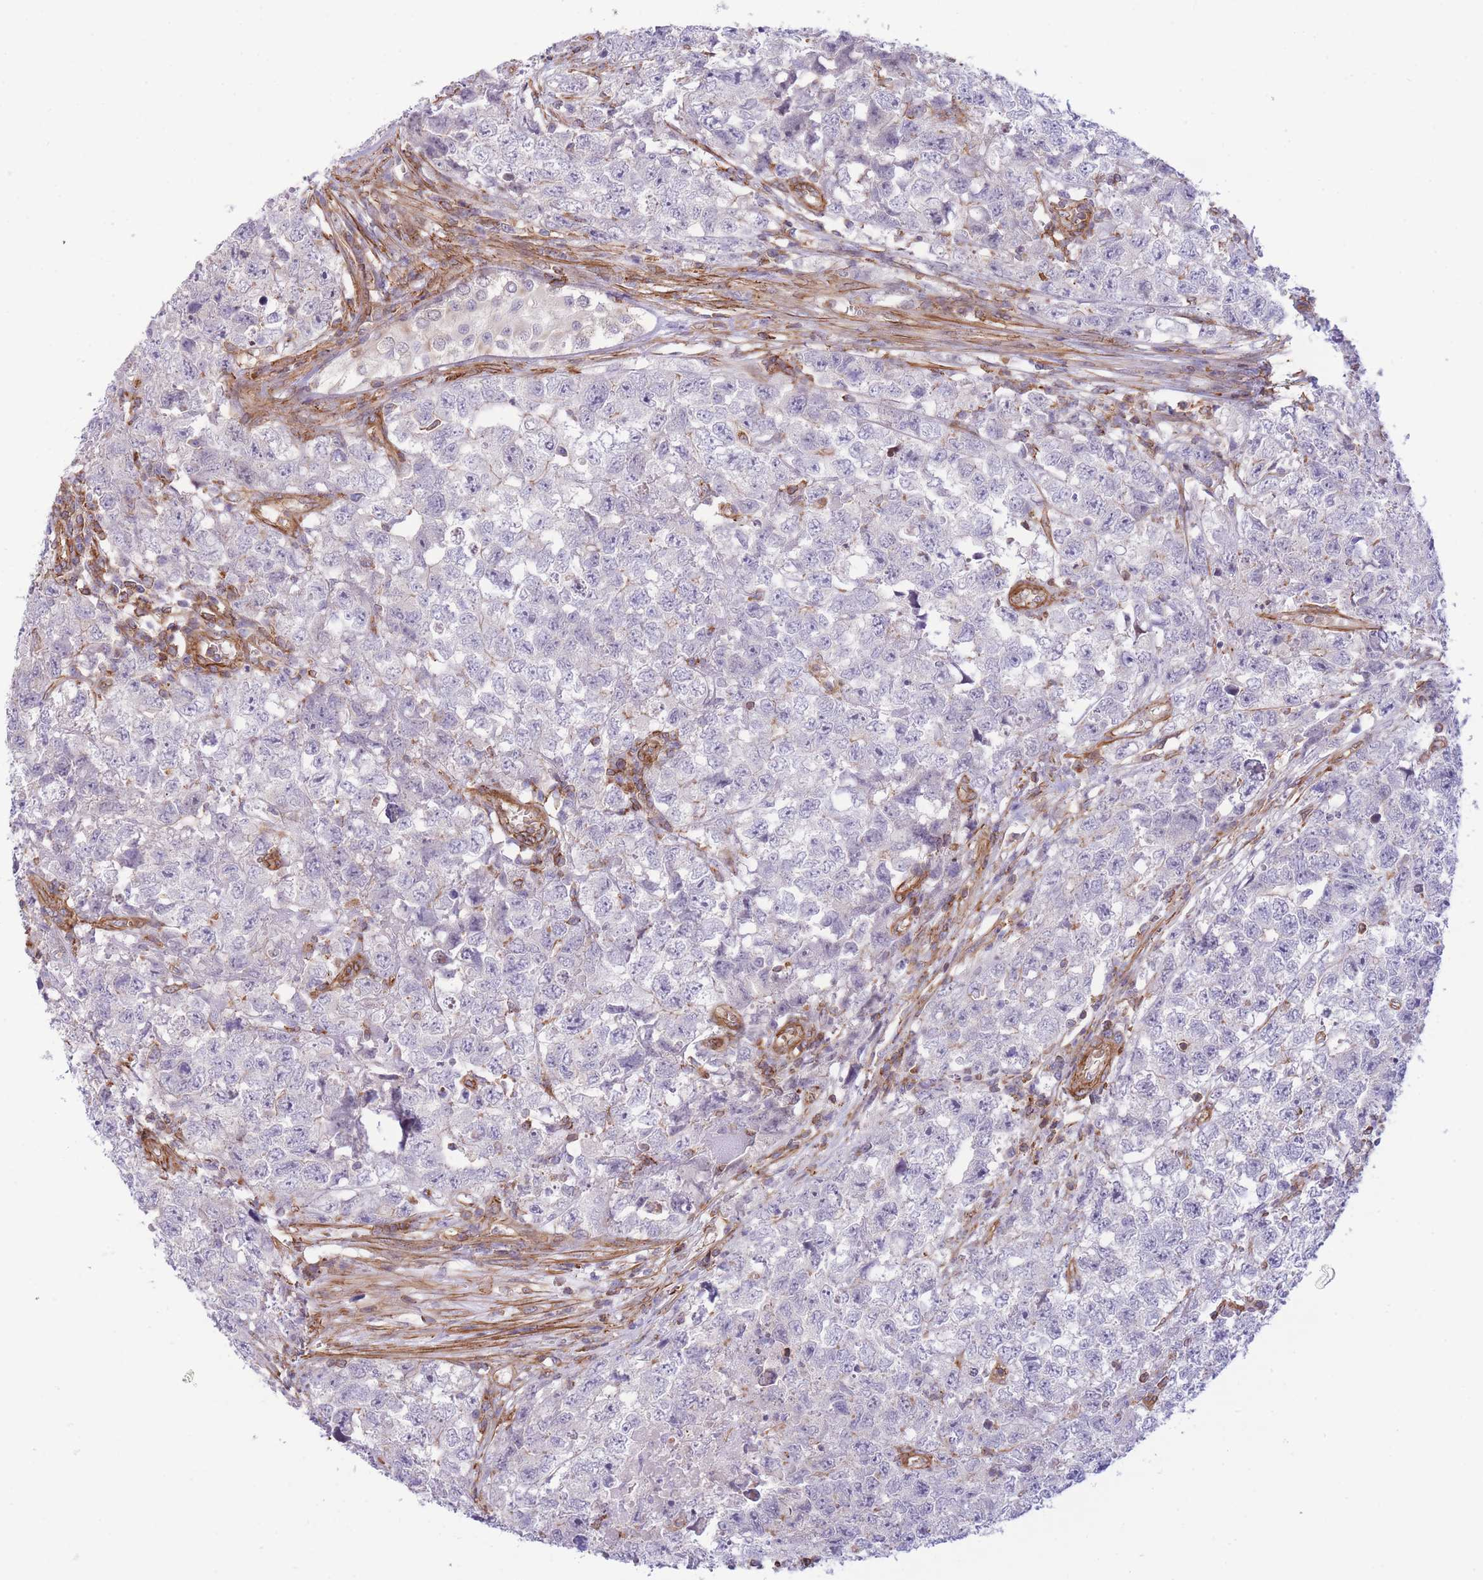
{"staining": {"intensity": "negative", "quantity": "none", "location": "none"}, "tissue": "testis cancer", "cell_type": "Tumor cells", "image_type": "cancer", "snomed": [{"axis": "morphology", "description": "Carcinoma, Embryonal, NOS"}, {"axis": "topography", "description": "Testis"}], "caption": "The IHC micrograph has no significant positivity in tumor cells of testis cancer (embryonal carcinoma) tissue.", "gene": "CDC25B", "patient": {"sex": "male", "age": 22}}